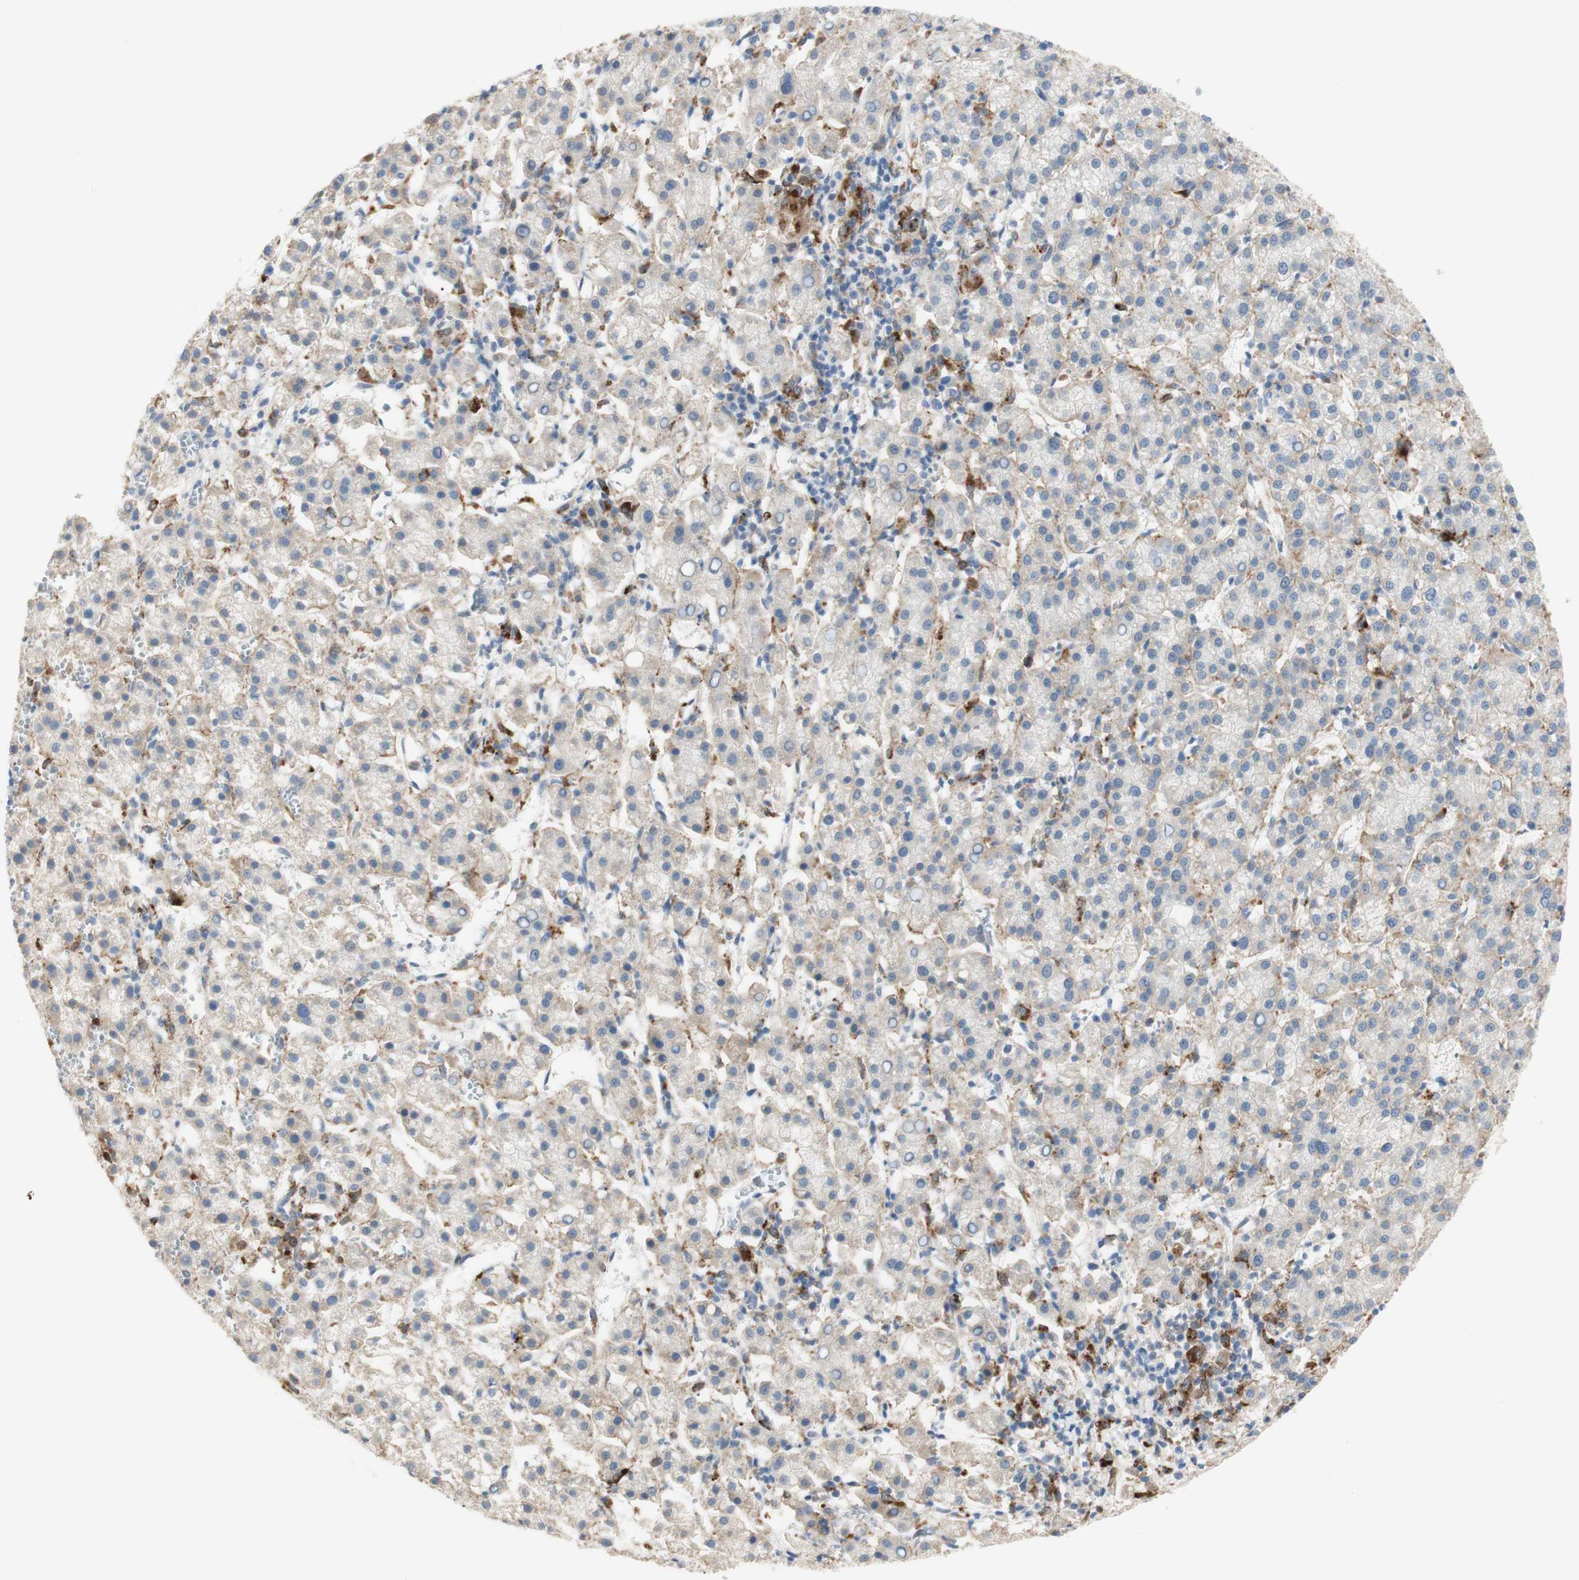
{"staining": {"intensity": "weak", "quantity": "<25%", "location": "cytoplasmic/membranous"}, "tissue": "liver cancer", "cell_type": "Tumor cells", "image_type": "cancer", "snomed": [{"axis": "morphology", "description": "Carcinoma, Hepatocellular, NOS"}, {"axis": "topography", "description": "Liver"}], "caption": "This histopathology image is of liver cancer stained with IHC to label a protein in brown with the nuclei are counter-stained blue. There is no expression in tumor cells. (Stains: DAB (3,3'-diaminobenzidine) immunohistochemistry with hematoxylin counter stain, Microscopy: brightfield microscopy at high magnification).", "gene": "GAPT", "patient": {"sex": "female", "age": 58}}